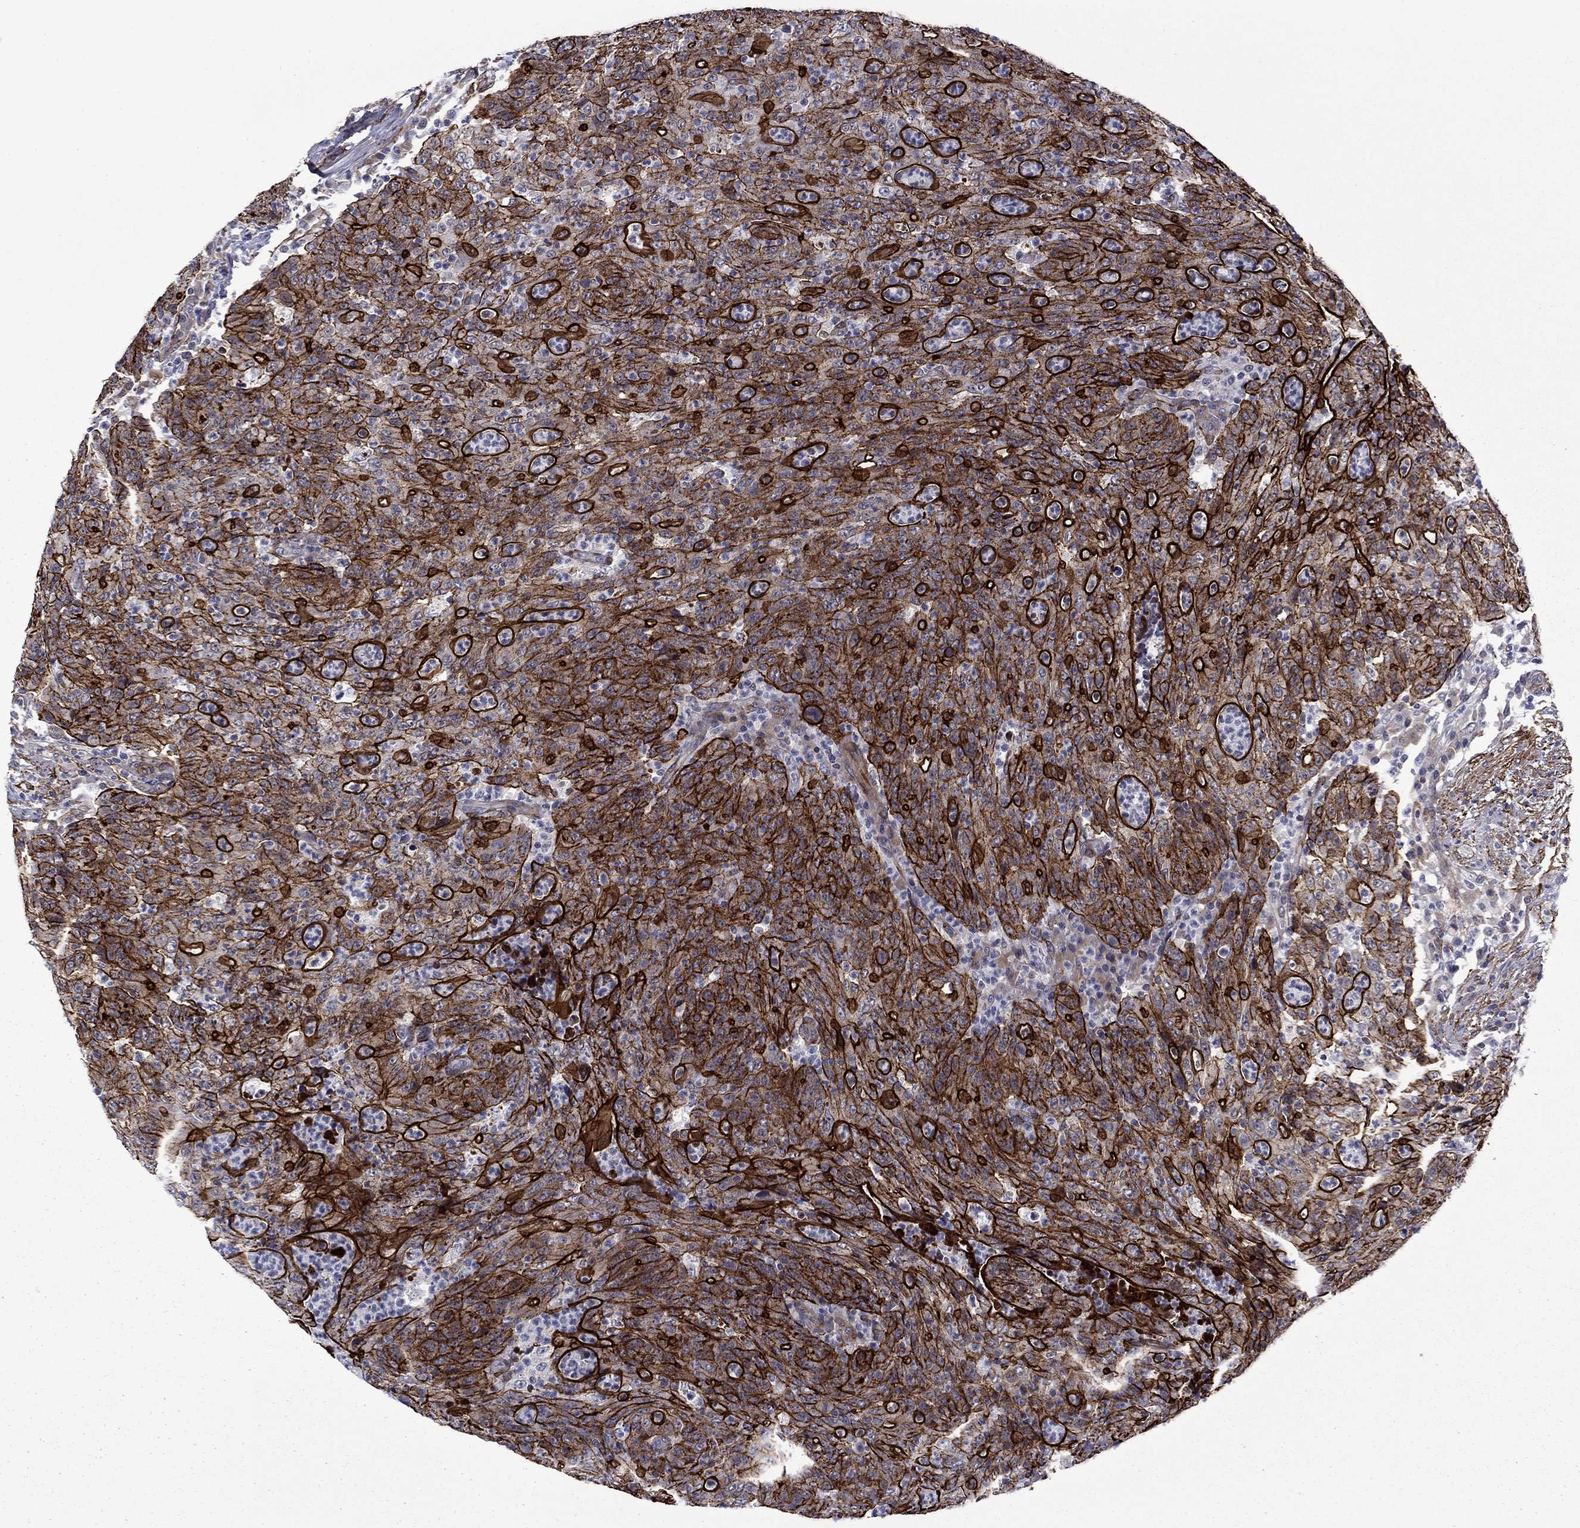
{"staining": {"intensity": "strong", "quantity": ">75%", "location": "cytoplasmic/membranous"}, "tissue": "colorectal cancer", "cell_type": "Tumor cells", "image_type": "cancer", "snomed": [{"axis": "morphology", "description": "Adenocarcinoma, NOS"}, {"axis": "topography", "description": "Colon"}], "caption": "Colorectal adenocarcinoma tissue exhibits strong cytoplasmic/membranous positivity in approximately >75% of tumor cells, visualized by immunohistochemistry.", "gene": "LMO7", "patient": {"sex": "male", "age": 70}}